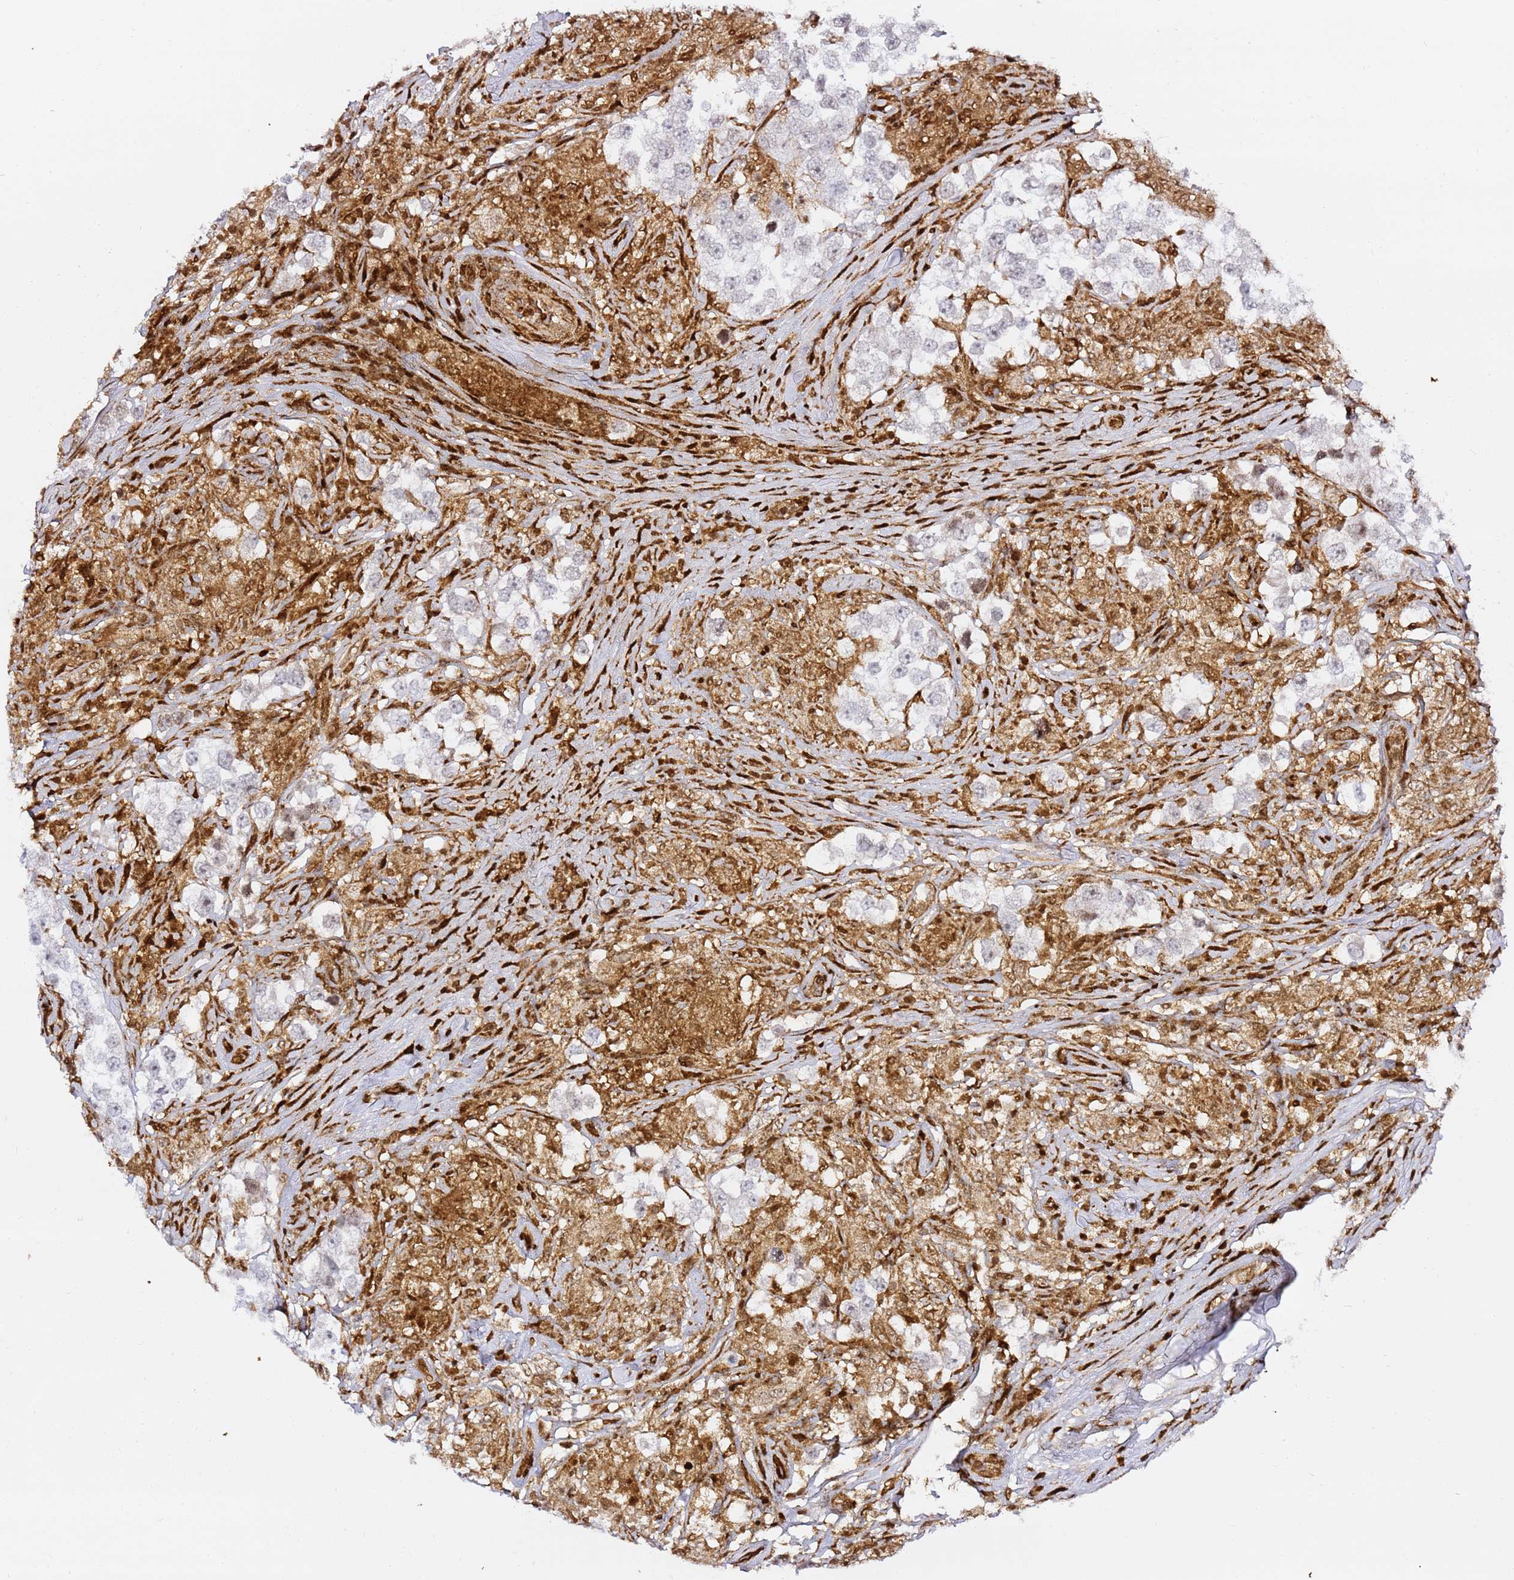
{"staining": {"intensity": "negative", "quantity": "none", "location": "none"}, "tissue": "testis cancer", "cell_type": "Tumor cells", "image_type": "cancer", "snomed": [{"axis": "morphology", "description": "Seminoma, NOS"}, {"axis": "topography", "description": "Testis"}], "caption": "Testis cancer (seminoma) was stained to show a protein in brown. There is no significant staining in tumor cells. The staining was performed using DAB (3,3'-diaminobenzidine) to visualize the protein expression in brown, while the nuclei were stained in blue with hematoxylin (Magnification: 20x).", "gene": "GBP2", "patient": {"sex": "male", "age": 46}}